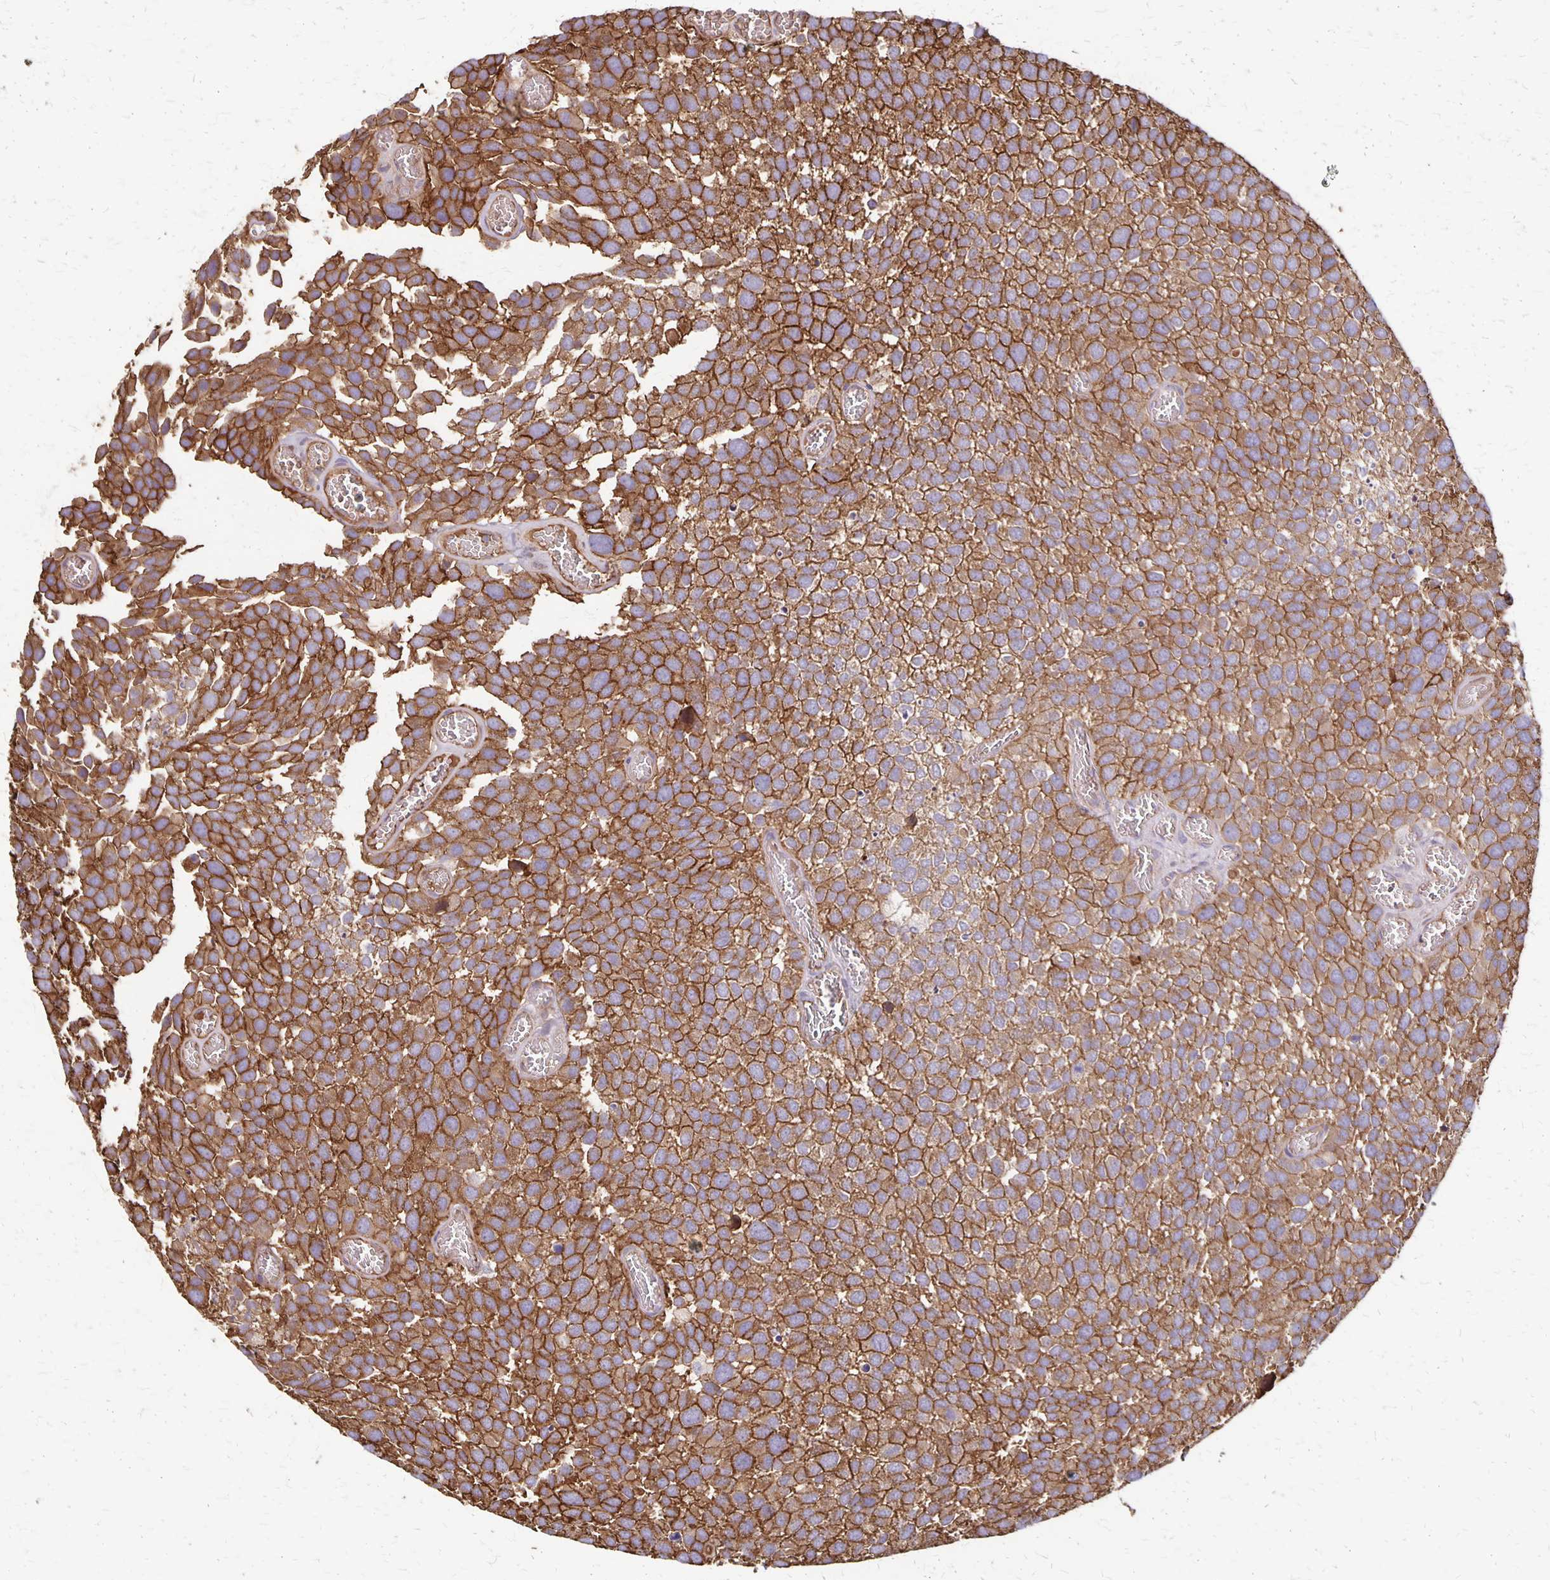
{"staining": {"intensity": "moderate", "quantity": ">75%", "location": "cytoplasmic/membranous"}, "tissue": "urothelial cancer", "cell_type": "Tumor cells", "image_type": "cancer", "snomed": [{"axis": "morphology", "description": "Urothelial carcinoma, Low grade"}, {"axis": "topography", "description": "Urinary bladder"}], "caption": "Approximately >75% of tumor cells in urothelial carcinoma (low-grade) show moderate cytoplasmic/membranous protein staining as visualized by brown immunohistochemical staining.", "gene": "PROM2", "patient": {"sex": "female", "age": 69}}